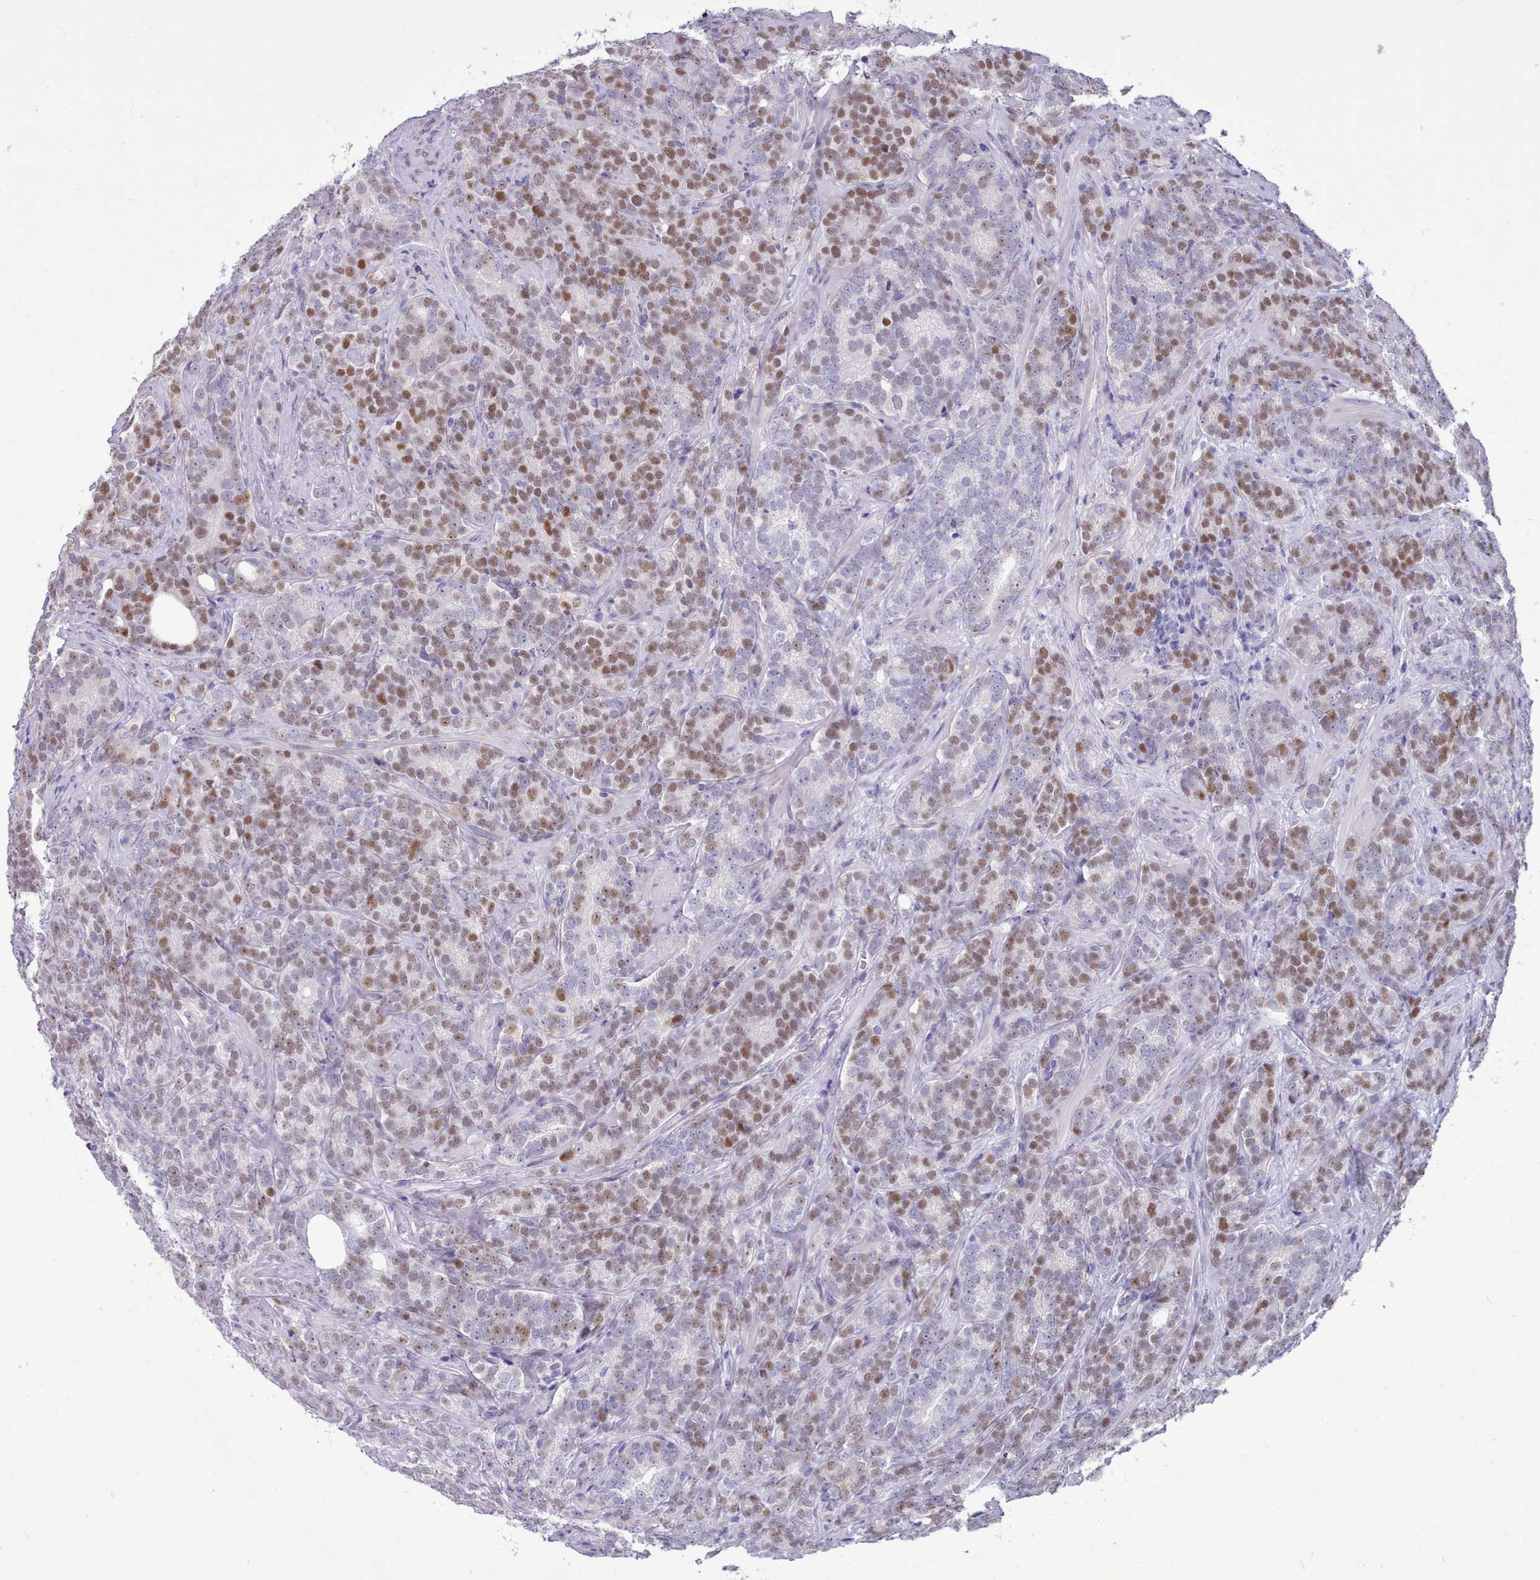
{"staining": {"intensity": "moderate", "quantity": "25%-75%", "location": "nuclear"}, "tissue": "prostate cancer", "cell_type": "Tumor cells", "image_type": "cancer", "snomed": [{"axis": "morphology", "description": "Adenocarcinoma, High grade"}, {"axis": "topography", "description": "Prostate"}], "caption": "Prostate cancer tissue exhibits moderate nuclear expression in approximately 25%-75% of tumor cells", "gene": "TMEM253", "patient": {"sex": "male", "age": 64}}